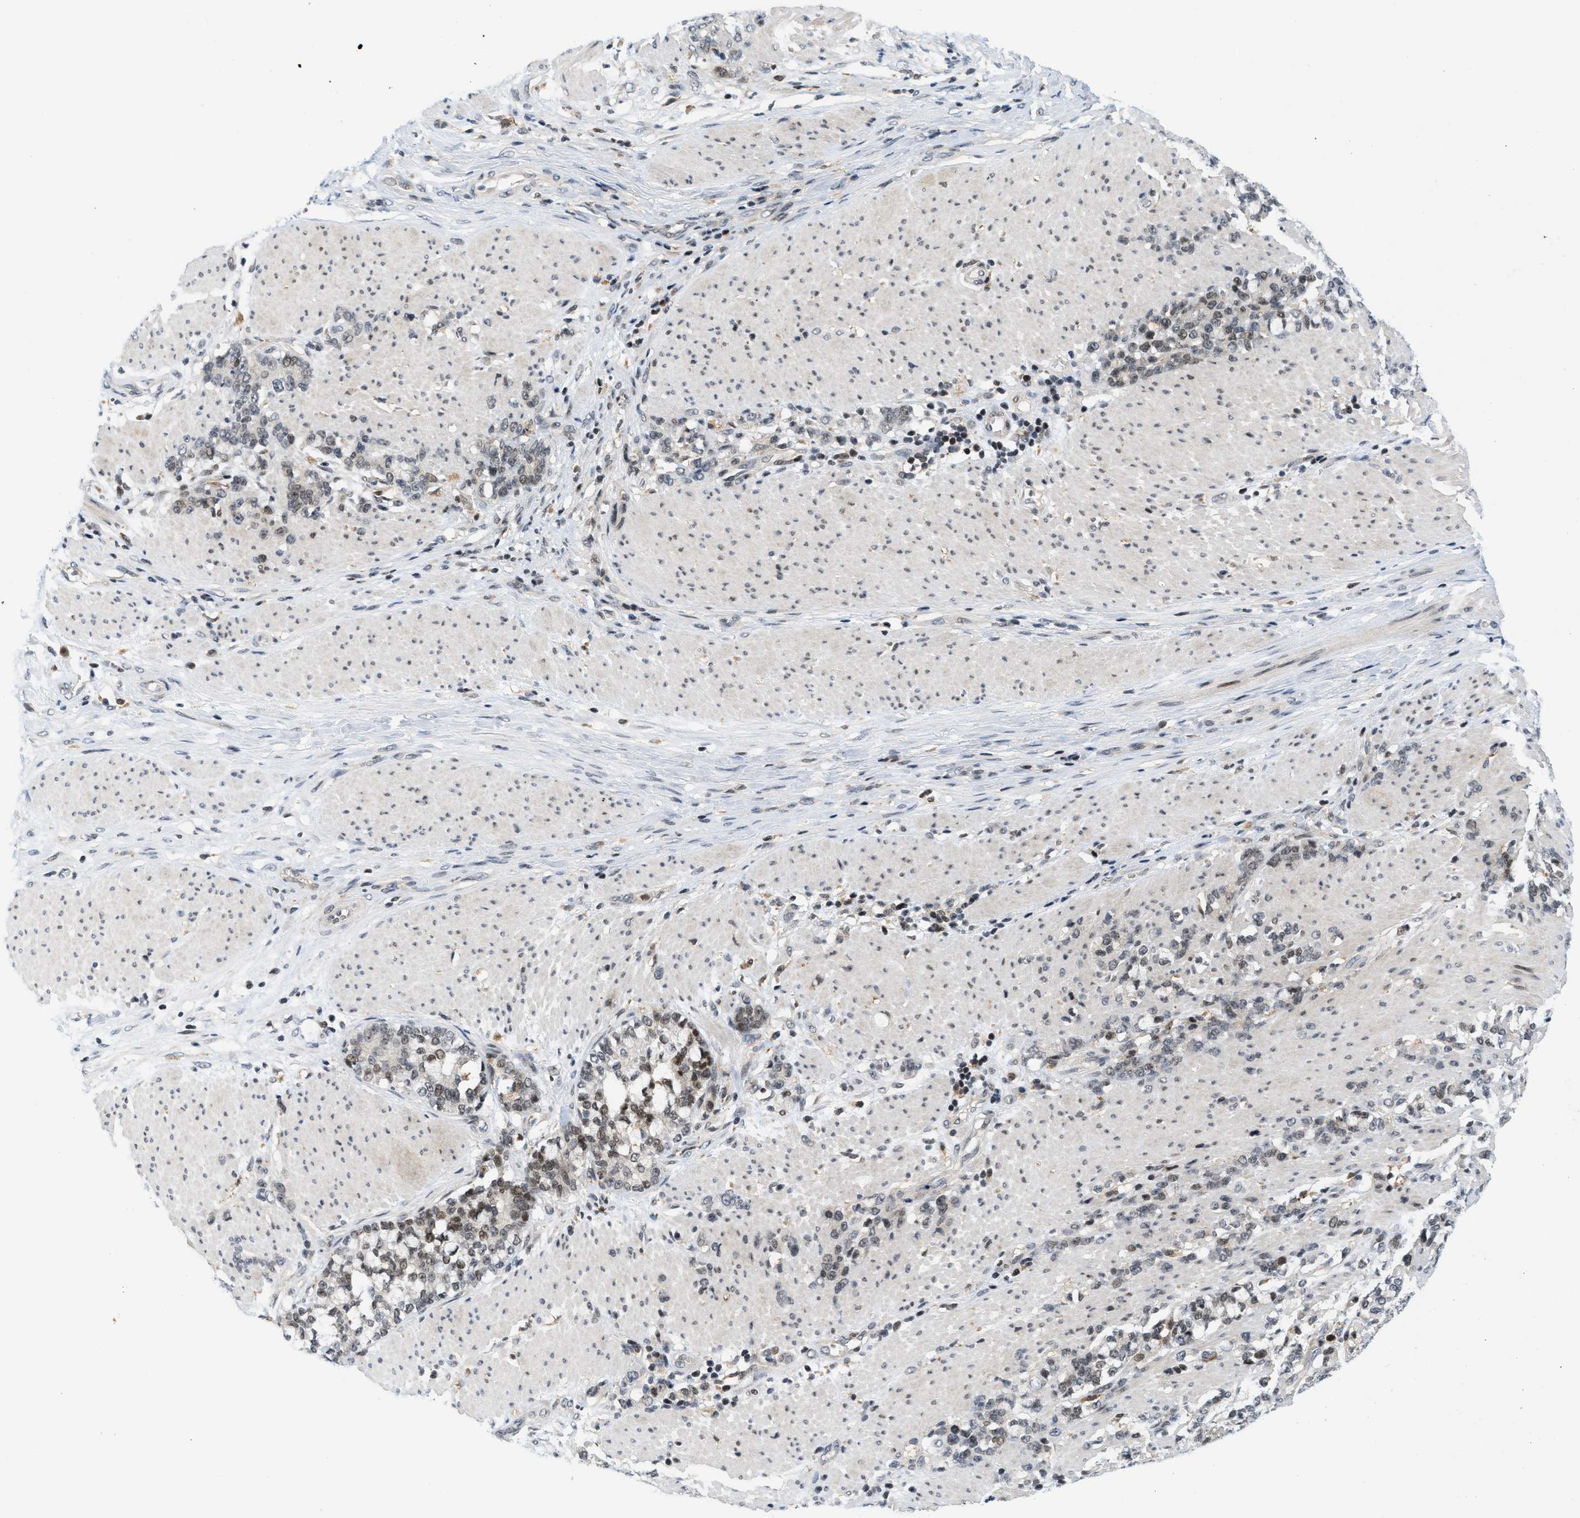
{"staining": {"intensity": "moderate", "quantity": "25%-75%", "location": "nuclear"}, "tissue": "stomach cancer", "cell_type": "Tumor cells", "image_type": "cancer", "snomed": [{"axis": "morphology", "description": "Adenocarcinoma, NOS"}, {"axis": "topography", "description": "Stomach, lower"}], "caption": "High-power microscopy captured an IHC micrograph of stomach cancer (adenocarcinoma), revealing moderate nuclear expression in approximately 25%-75% of tumor cells.", "gene": "ING1", "patient": {"sex": "male", "age": 88}}